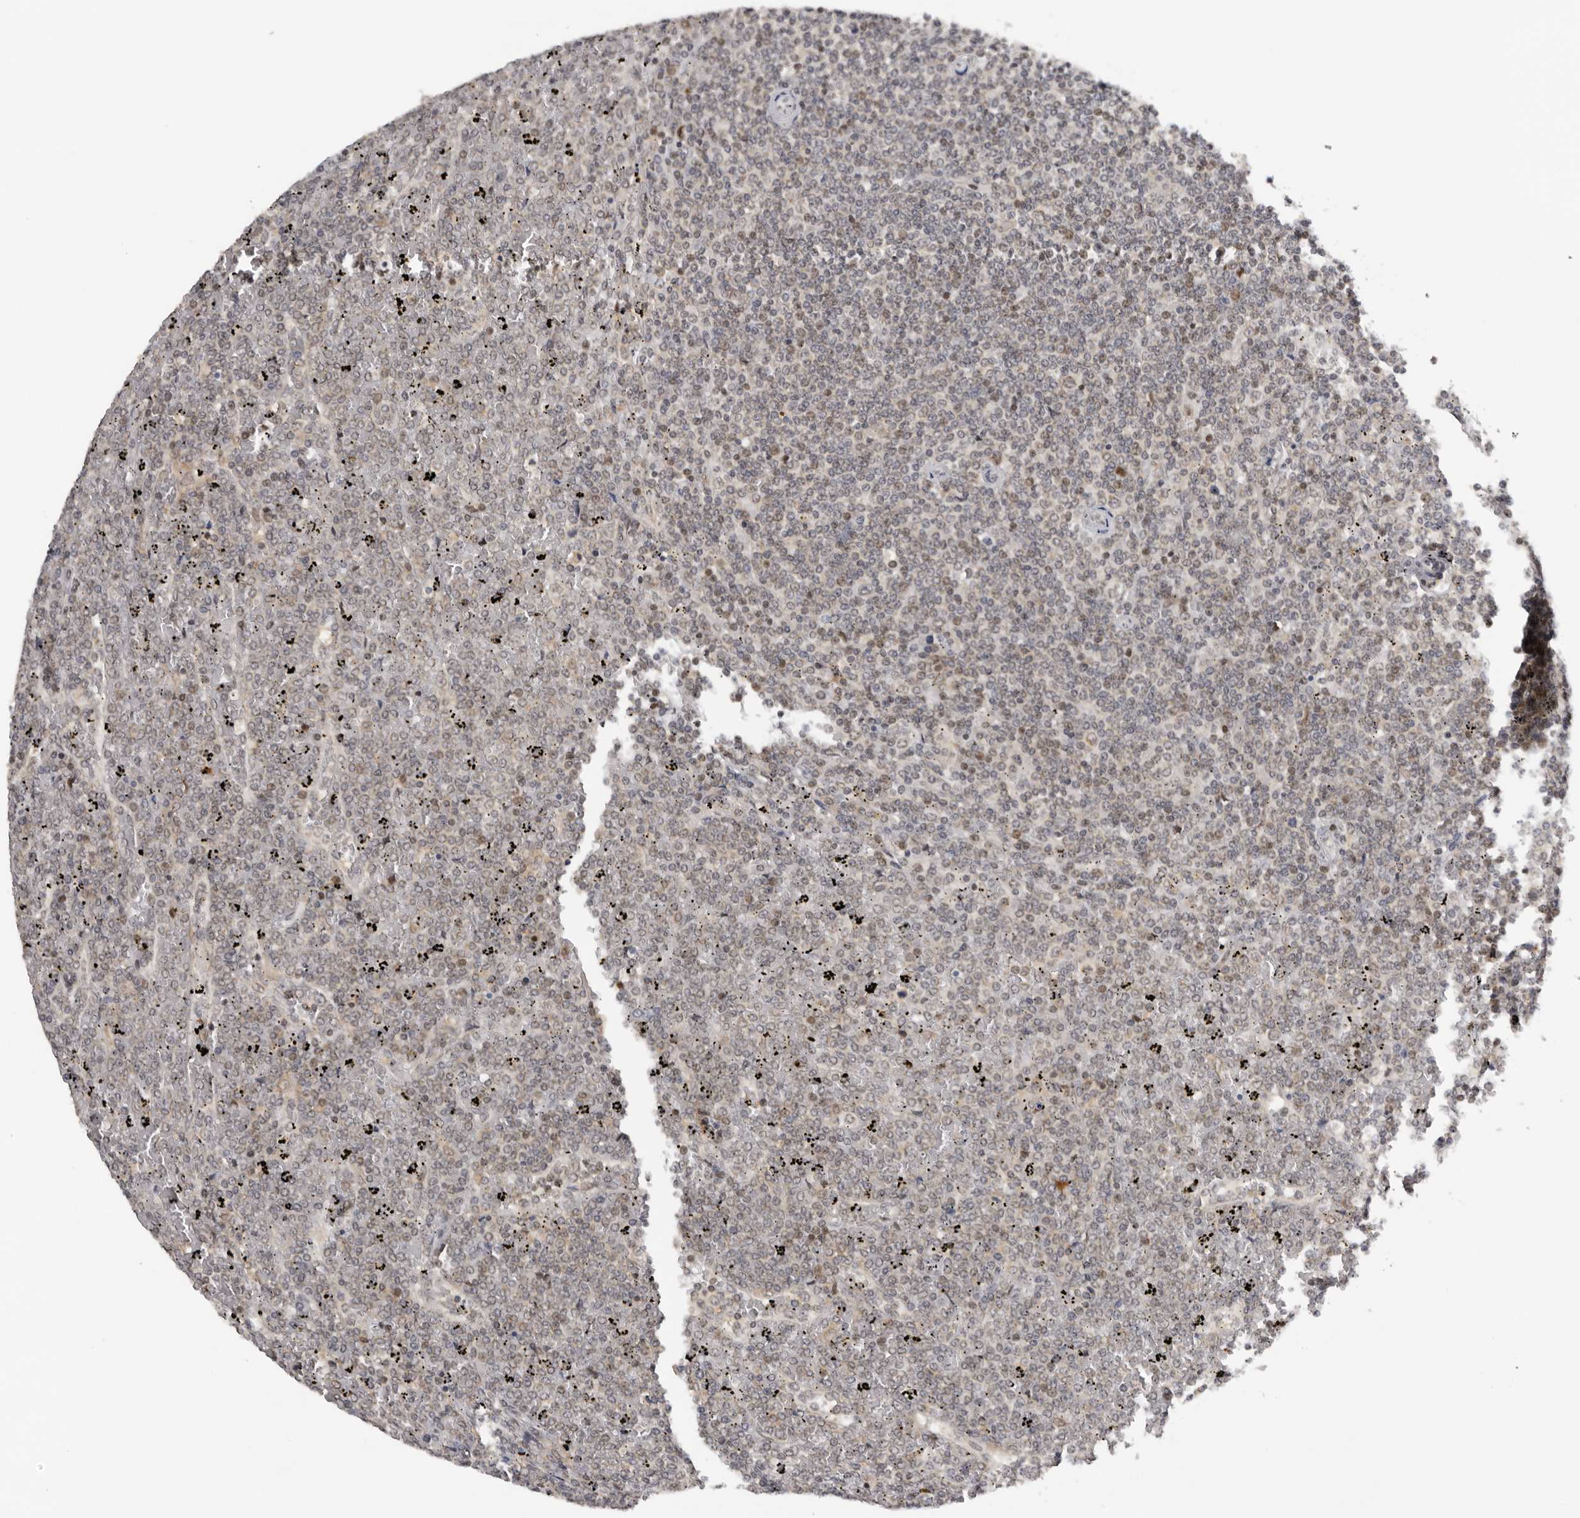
{"staining": {"intensity": "weak", "quantity": "<25%", "location": "cytoplasmic/membranous"}, "tissue": "lymphoma", "cell_type": "Tumor cells", "image_type": "cancer", "snomed": [{"axis": "morphology", "description": "Malignant lymphoma, non-Hodgkin's type, Low grade"}, {"axis": "topography", "description": "Spleen"}], "caption": "Tumor cells are negative for protein expression in human lymphoma.", "gene": "KIF2B", "patient": {"sex": "female", "age": 19}}